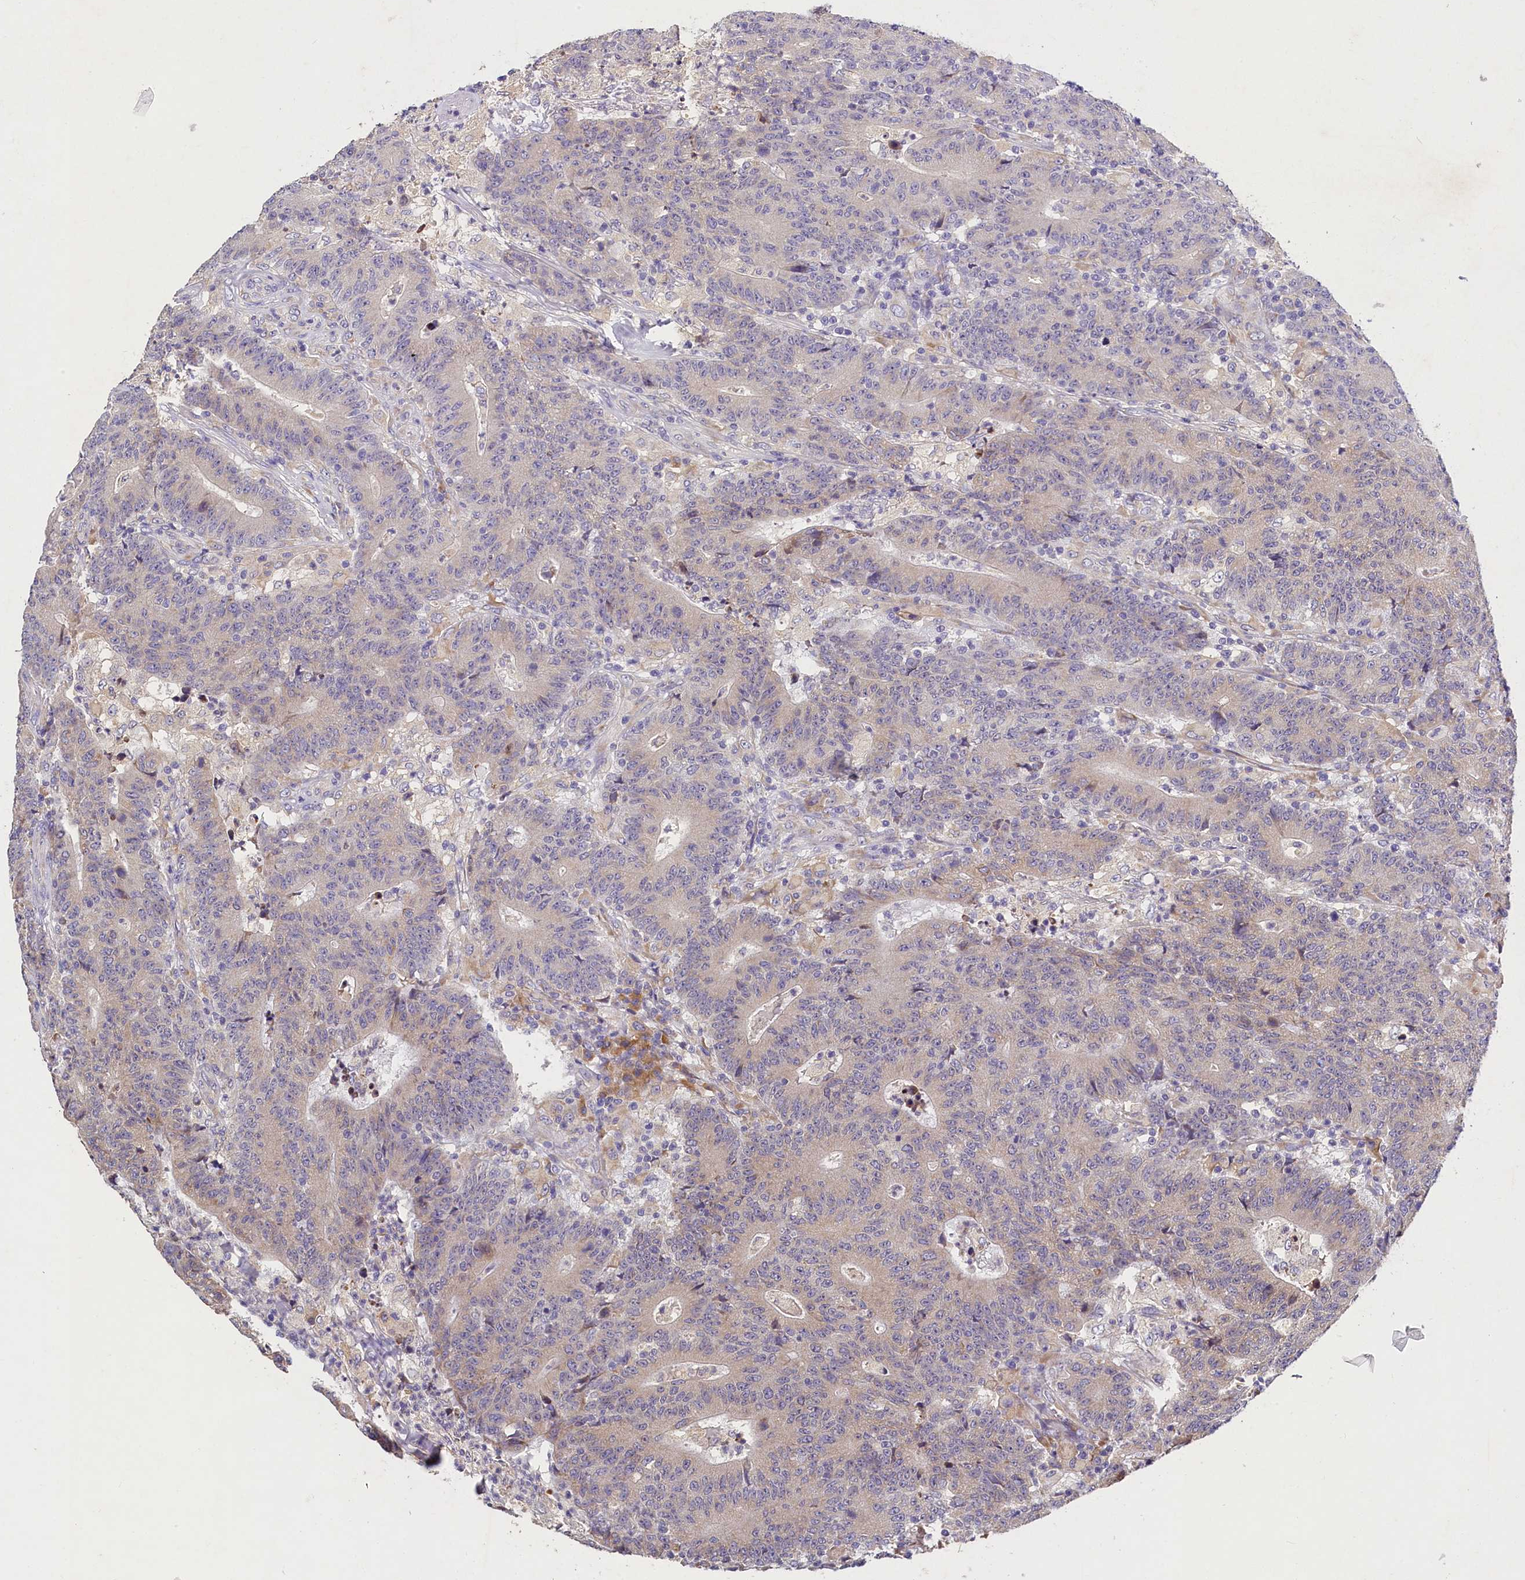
{"staining": {"intensity": "weak", "quantity": "<25%", "location": "cytoplasmic/membranous"}, "tissue": "colorectal cancer", "cell_type": "Tumor cells", "image_type": "cancer", "snomed": [{"axis": "morphology", "description": "Adenocarcinoma, NOS"}, {"axis": "topography", "description": "Colon"}], "caption": "Image shows no significant protein expression in tumor cells of colorectal adenocarcinoma.", "gene": "ST7L", "patient": {"sex": "female", "age": 75}}